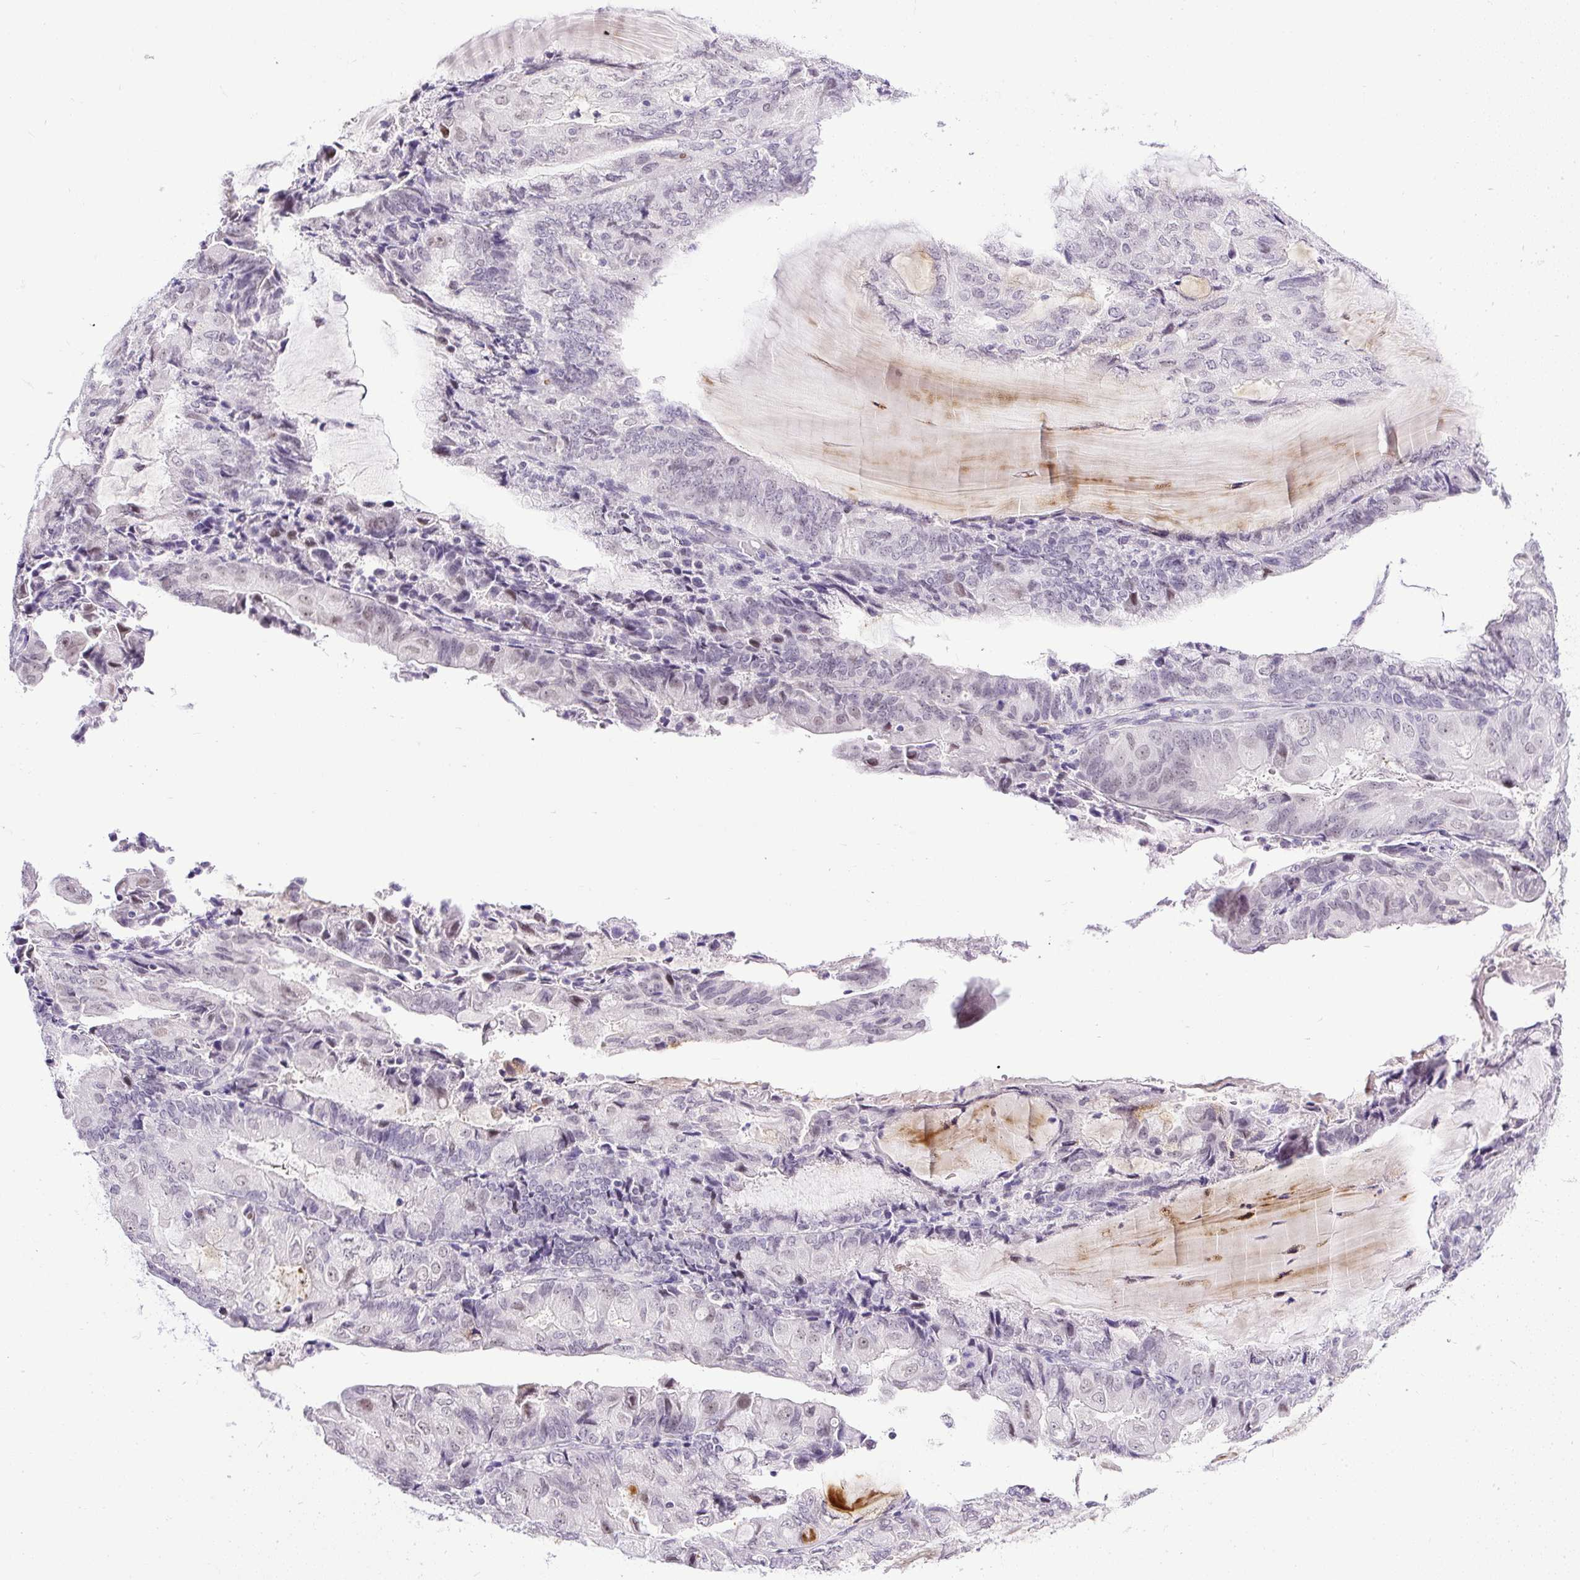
{"staining": {"intensity": "weak", "quantity": "<25%", "location": "nuclear"}, "tissue": "endometrial cancer", "cell_type": "Tumor cells", "image_type": "cancer", "snomed": [{"axis": "morphology", "description": "Adenocarcinoma, NOS"}, {"axis": "topography", "description": "Endometrium"}], "caption": "The histopathology image exhibits no significant positivity in tumor cells of adenocarcinoma (endometrial). (DAB immunohistochemistry (IHC), high magnification).", "gene": "WNT10B", "patient": {"sex": "female", "age": 81}}